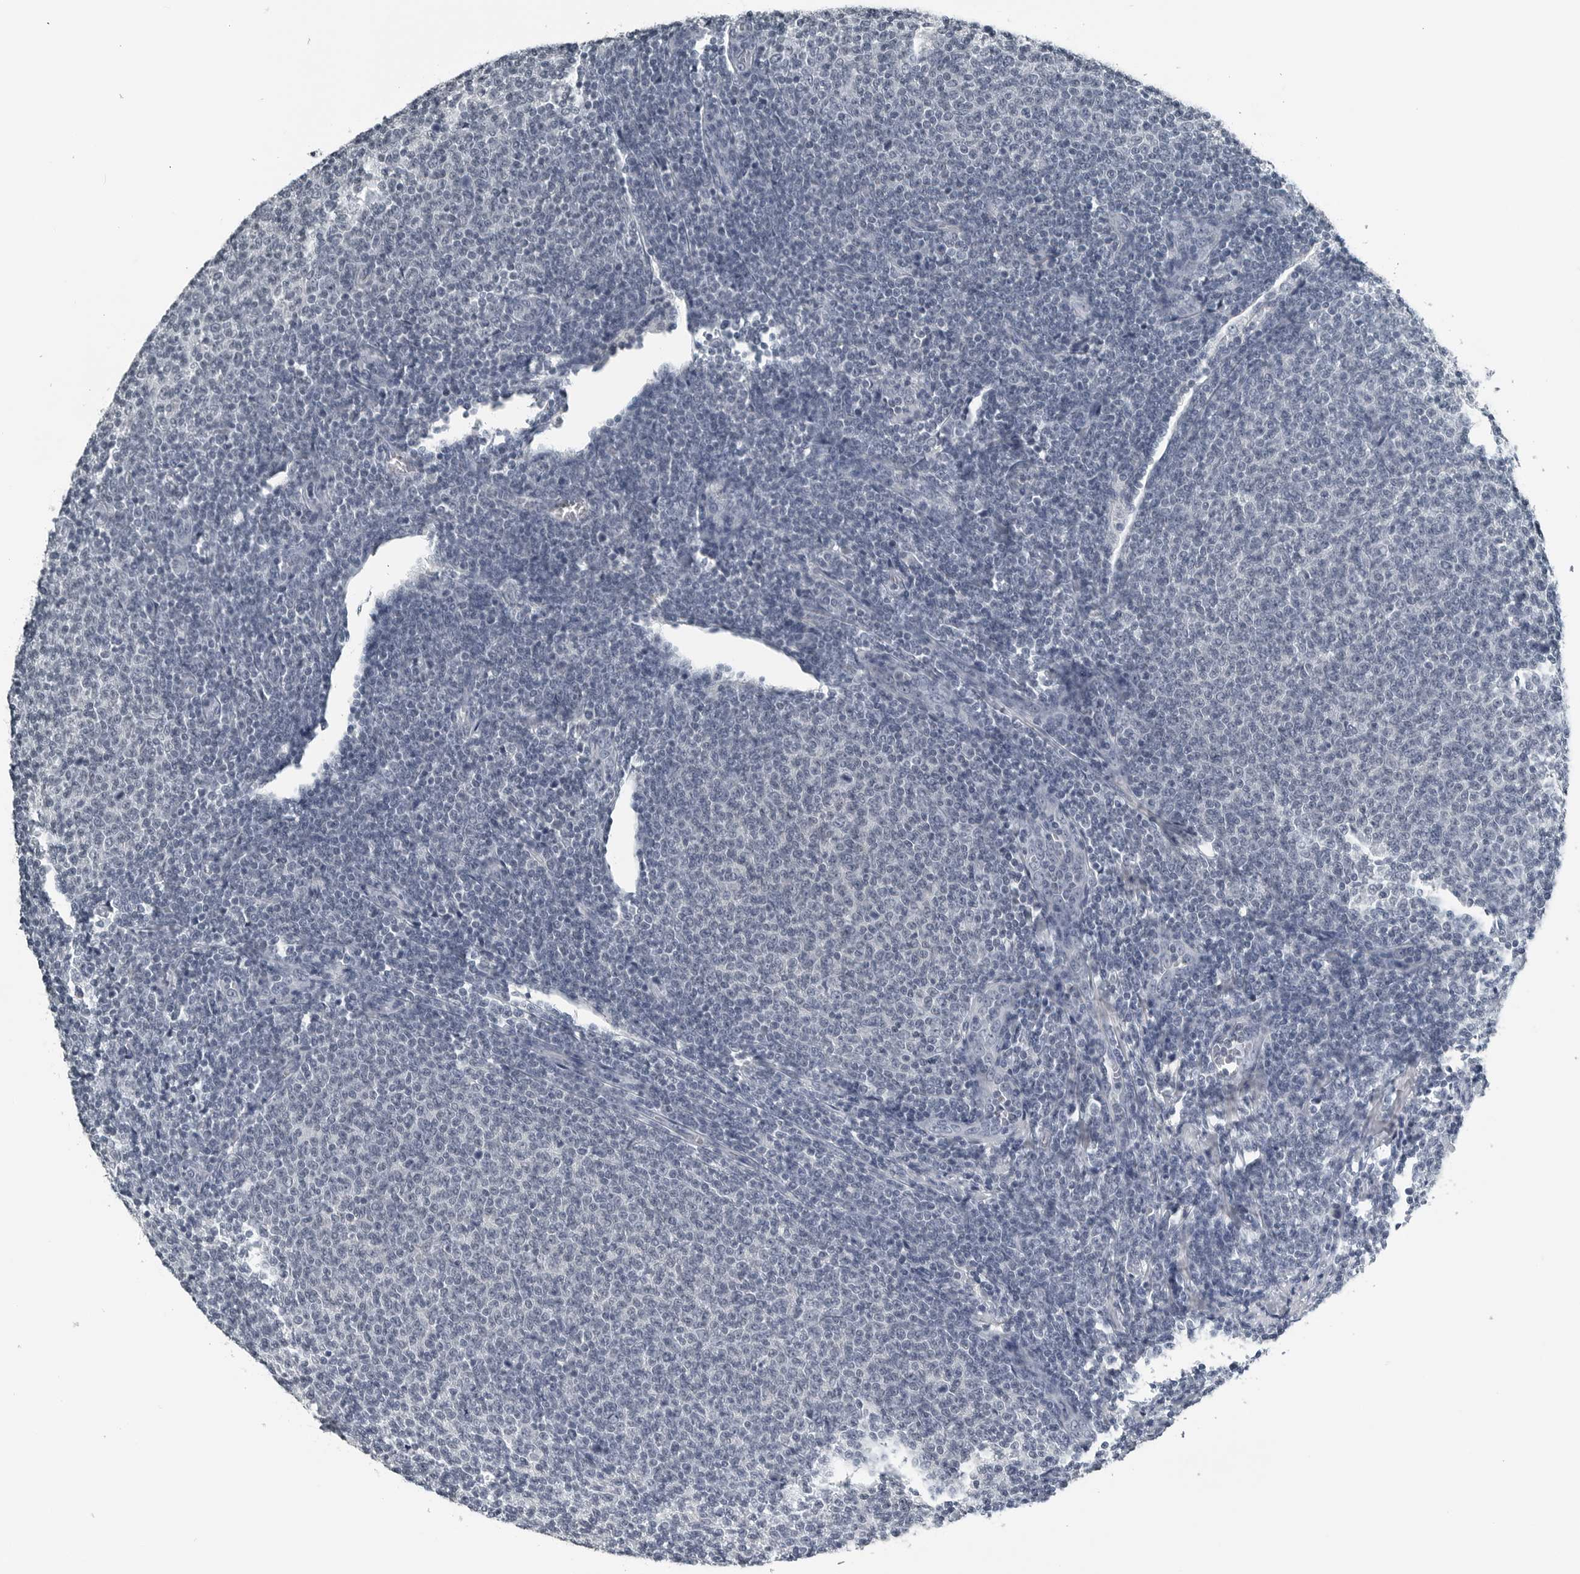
{"staining": {"intensity": "negative", "quantity": "none", "location": "none"}, "tissue": "lymphoma", "cell_type": "Tumor cells", "image_type": "cancer", "snomed": [{"axis": "morphology", "description": "Malignant lymphoma, non-Hodgkin's type, Low grade"}, {"axis": "topography", "description": "Lymph node"}], "caption": "The photomicrograph demonstrates no staining of tumor cells in lymphoma.", "gene": "SPINK1", "patient": {"sex": "male", "age": 66}}